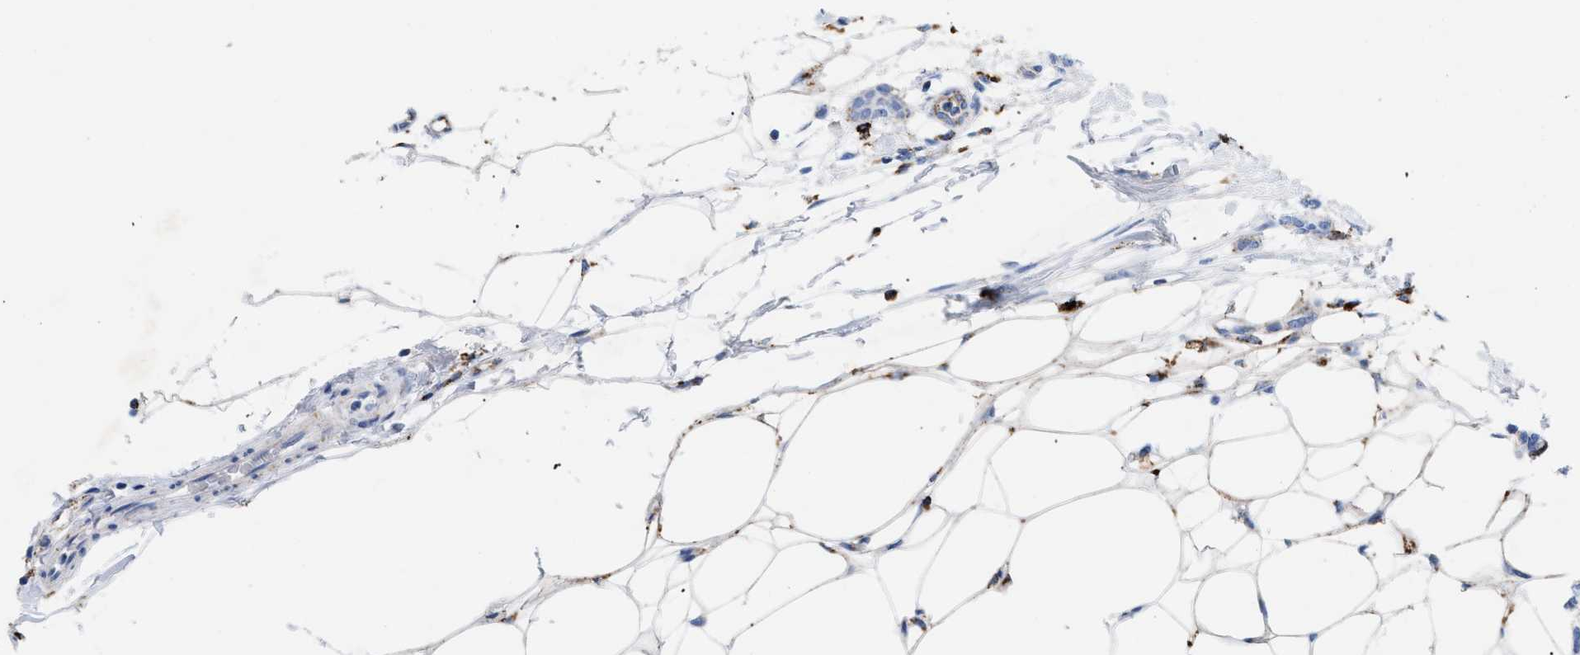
{"staining": {"intensity": "negative", "quantity": "none", "location": "none"}, "tissue": "breast cancer", "cell_type": "Tumor cells", "image_type": "cancer", "snomed": [{"axis": "morphology", "description": "Lobular carcinoma"}, {"axis": "topography", "description": "Skin"}, {"axis": "topography", "description": "Breast"}], "caption": "Immunohistochemical staining of breast cancer (lobular carcinoma) displays no significant positivity in tumor cells.", "gene": "DRAM2", "patient": {"sex": "female", "age": 46}}